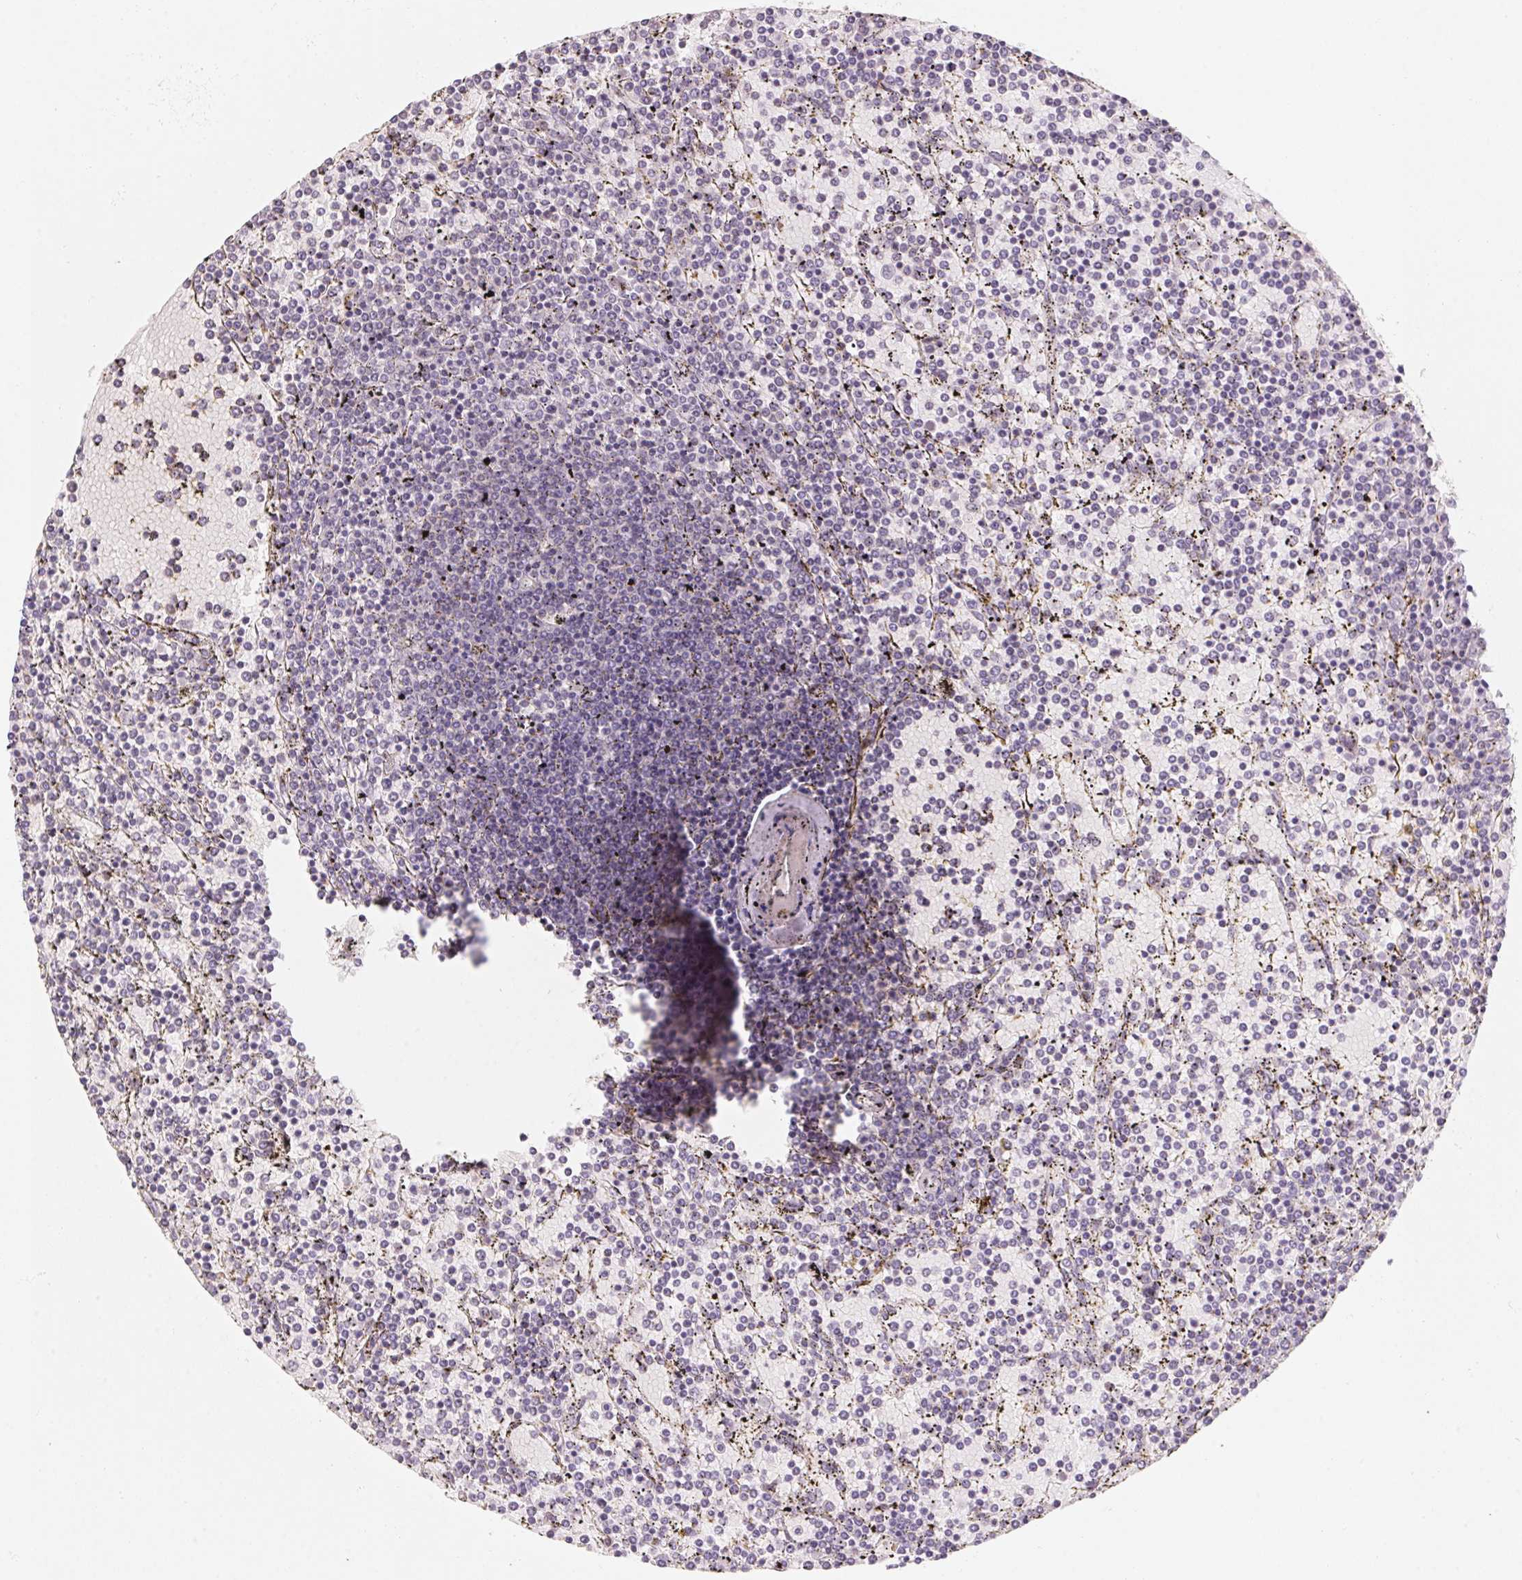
{"staining": {"intensity": "negative", "quantity": "none", "location": "none"}, "tissue": "lymphoma", "cell_type": "Tumor cells", "image_type": "cancer", "snomed": [{"axis": "morphology", "description": "Malignant lymphoma, non-Hodgkin's type, Low grade"}, {"axis": "topography", "description": "Spleen"}], "caption": "High magnification brightfield microscopy of lymphoma stained with DAB (brown) and counterstained with hematoxylin (blue): tumor cells show no significant expression.", "gene": "CAPZA3", "patient": {"sex": "female", "age": 77}}